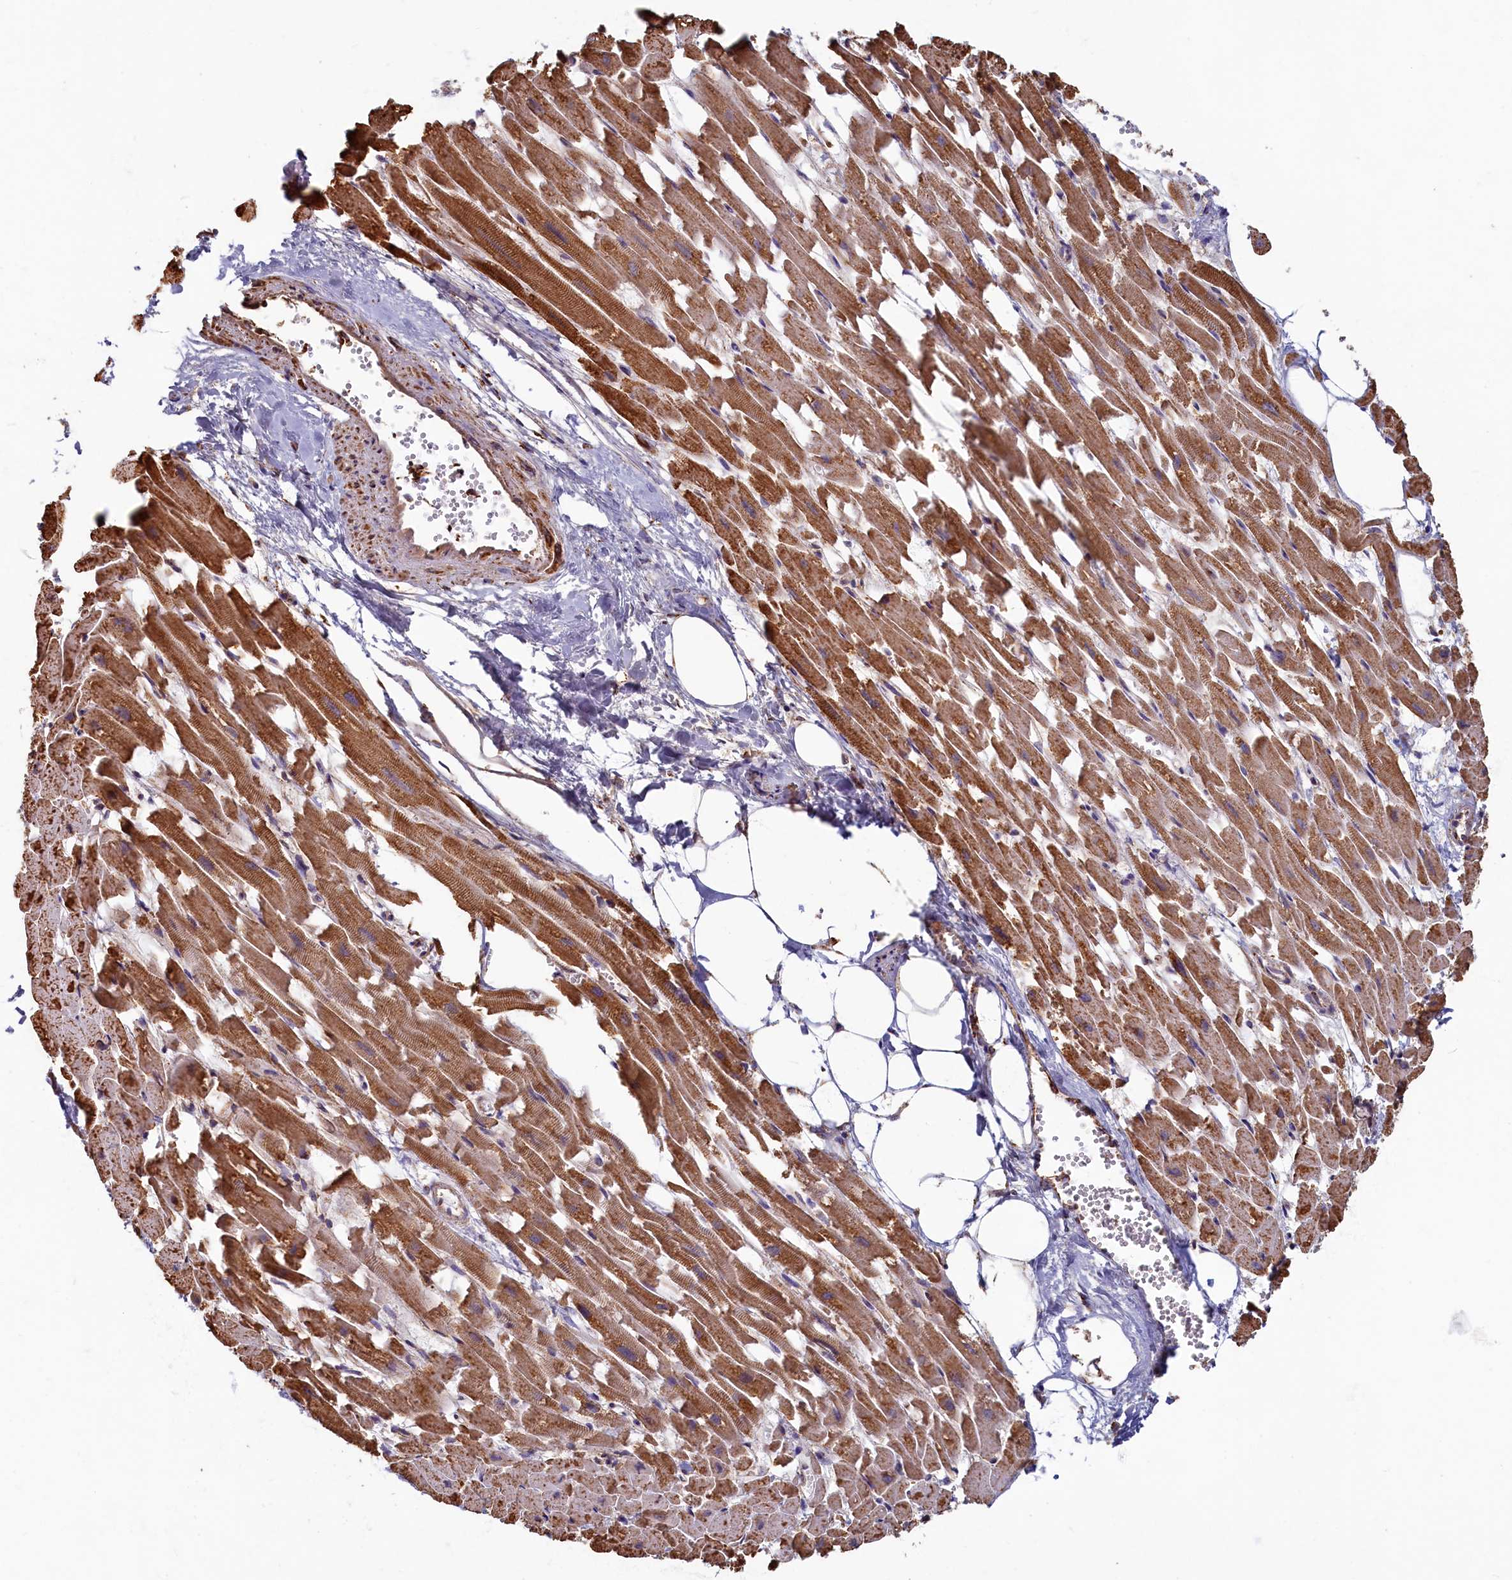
{"staining": {"intensity": "moderate", "quantity": ">75%", "location": "cytoplasmic/membranous"}, "tissue": "heart muscle", "cell_type": "Cardiomyocytes", "image_type": "normal", "snomed": [{"axis": "morphology", "description": "Normal tissue, NOS"}, {"axis": "topography", "description": "Heart"}], "caption": "IHC histopathology image of normal human heart muscle stained for a protein (brown), which displays medium levels of moderate cytoplasmic/membranous expression in approximately >75% of cardiomyocytes.", "gene": "SPR", "patient": {"sex": "female", "age": 64}}